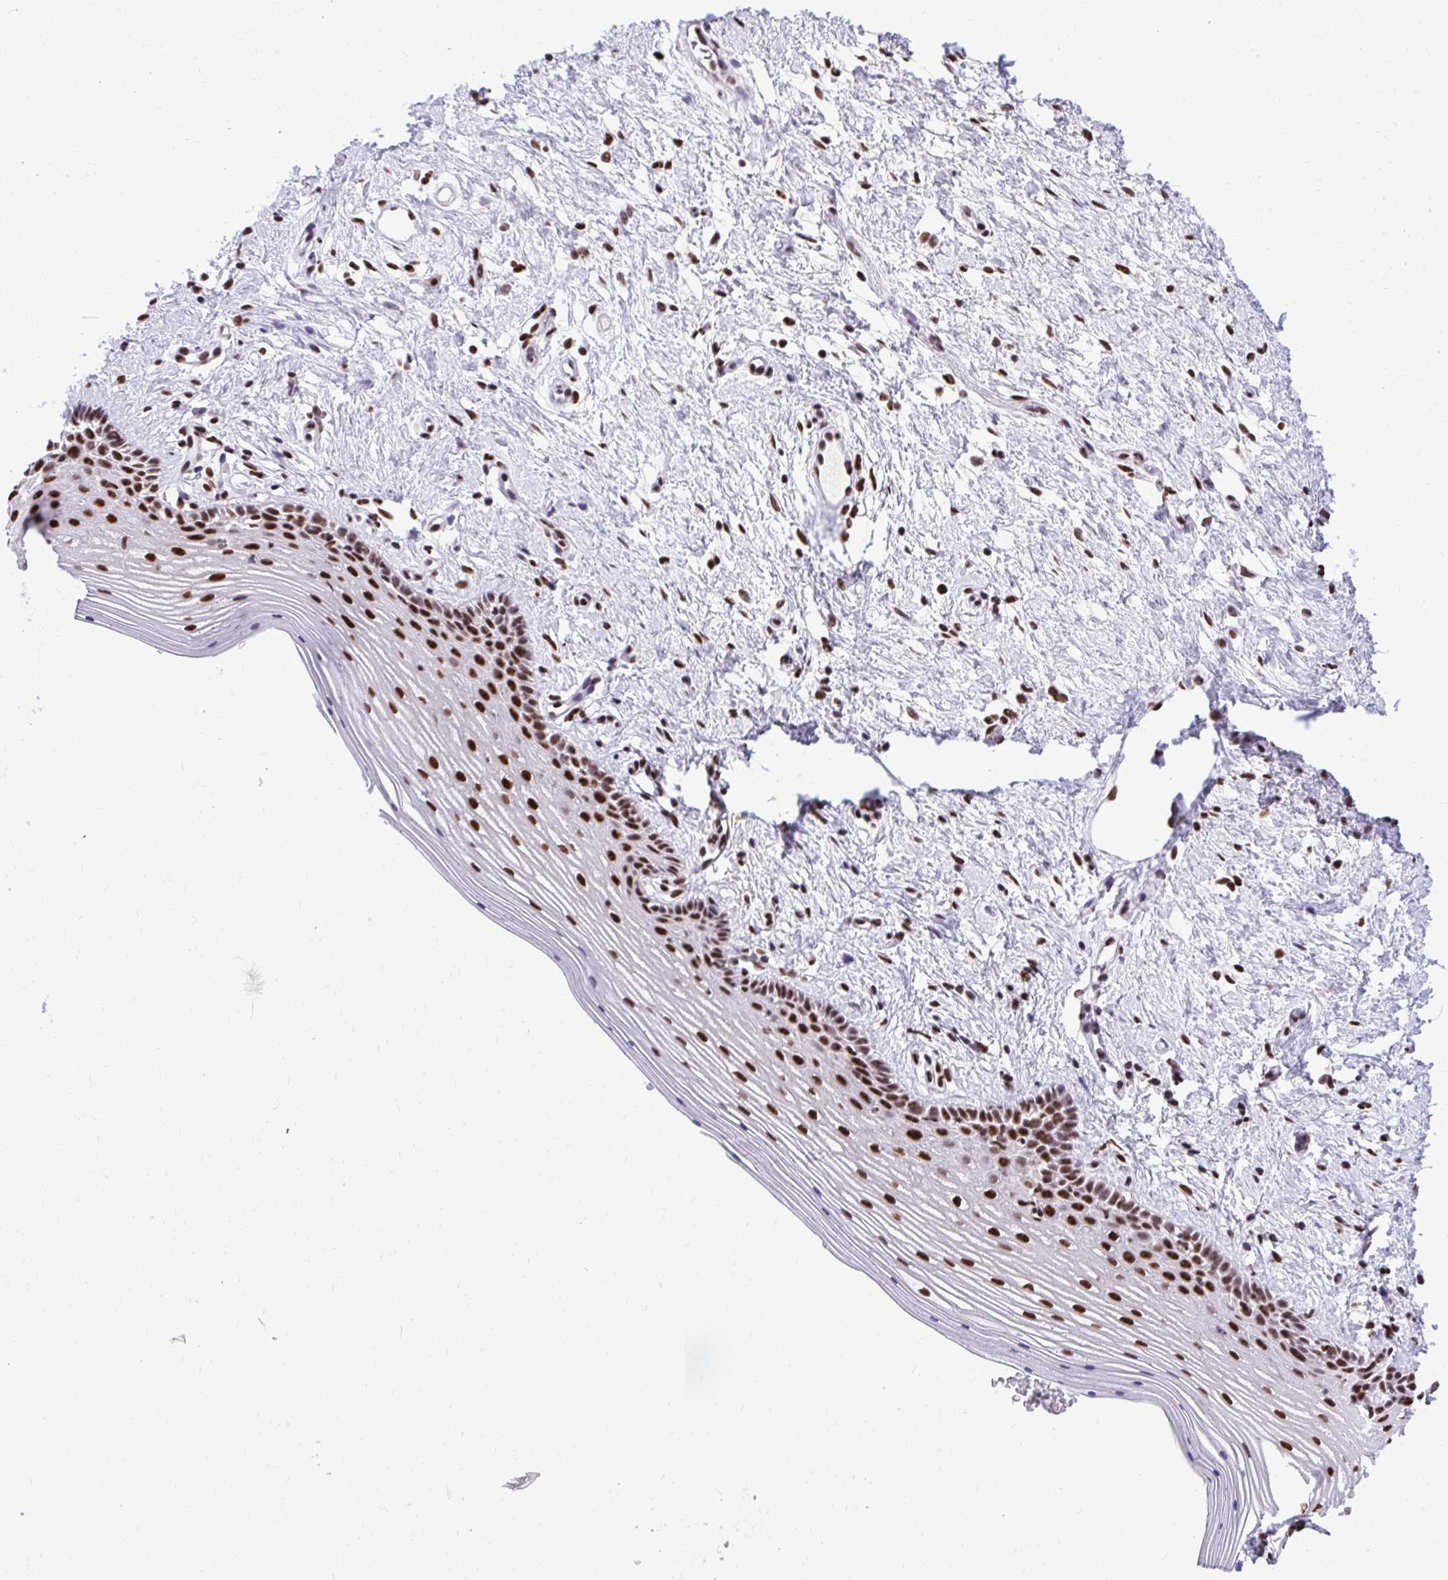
{"staining": {"intensity": "strong", "quantity": ">75%", "location": "nuclear"}, "tissue": "vagina", "cell_type": "Squamous epithelial cells", "image_type": "normal", "snomed": [{"axis": "morphology", "description": "Normal tissue, NOS"}, {"axis": "topography", "description": "Vagina"}], "caption": "Squamous epithelial cells reveal strong nuclear positivity in approximately >75% of cells in benign vagina. The protein of interest is stained brown, and the nuclei are stained in blue (DAB (3,3'-diaminobenzidine) IHC with brightfield microscopy, high magnification).", "gene": "PRPF19", "patient": {"sex": "female", "age": 42}}